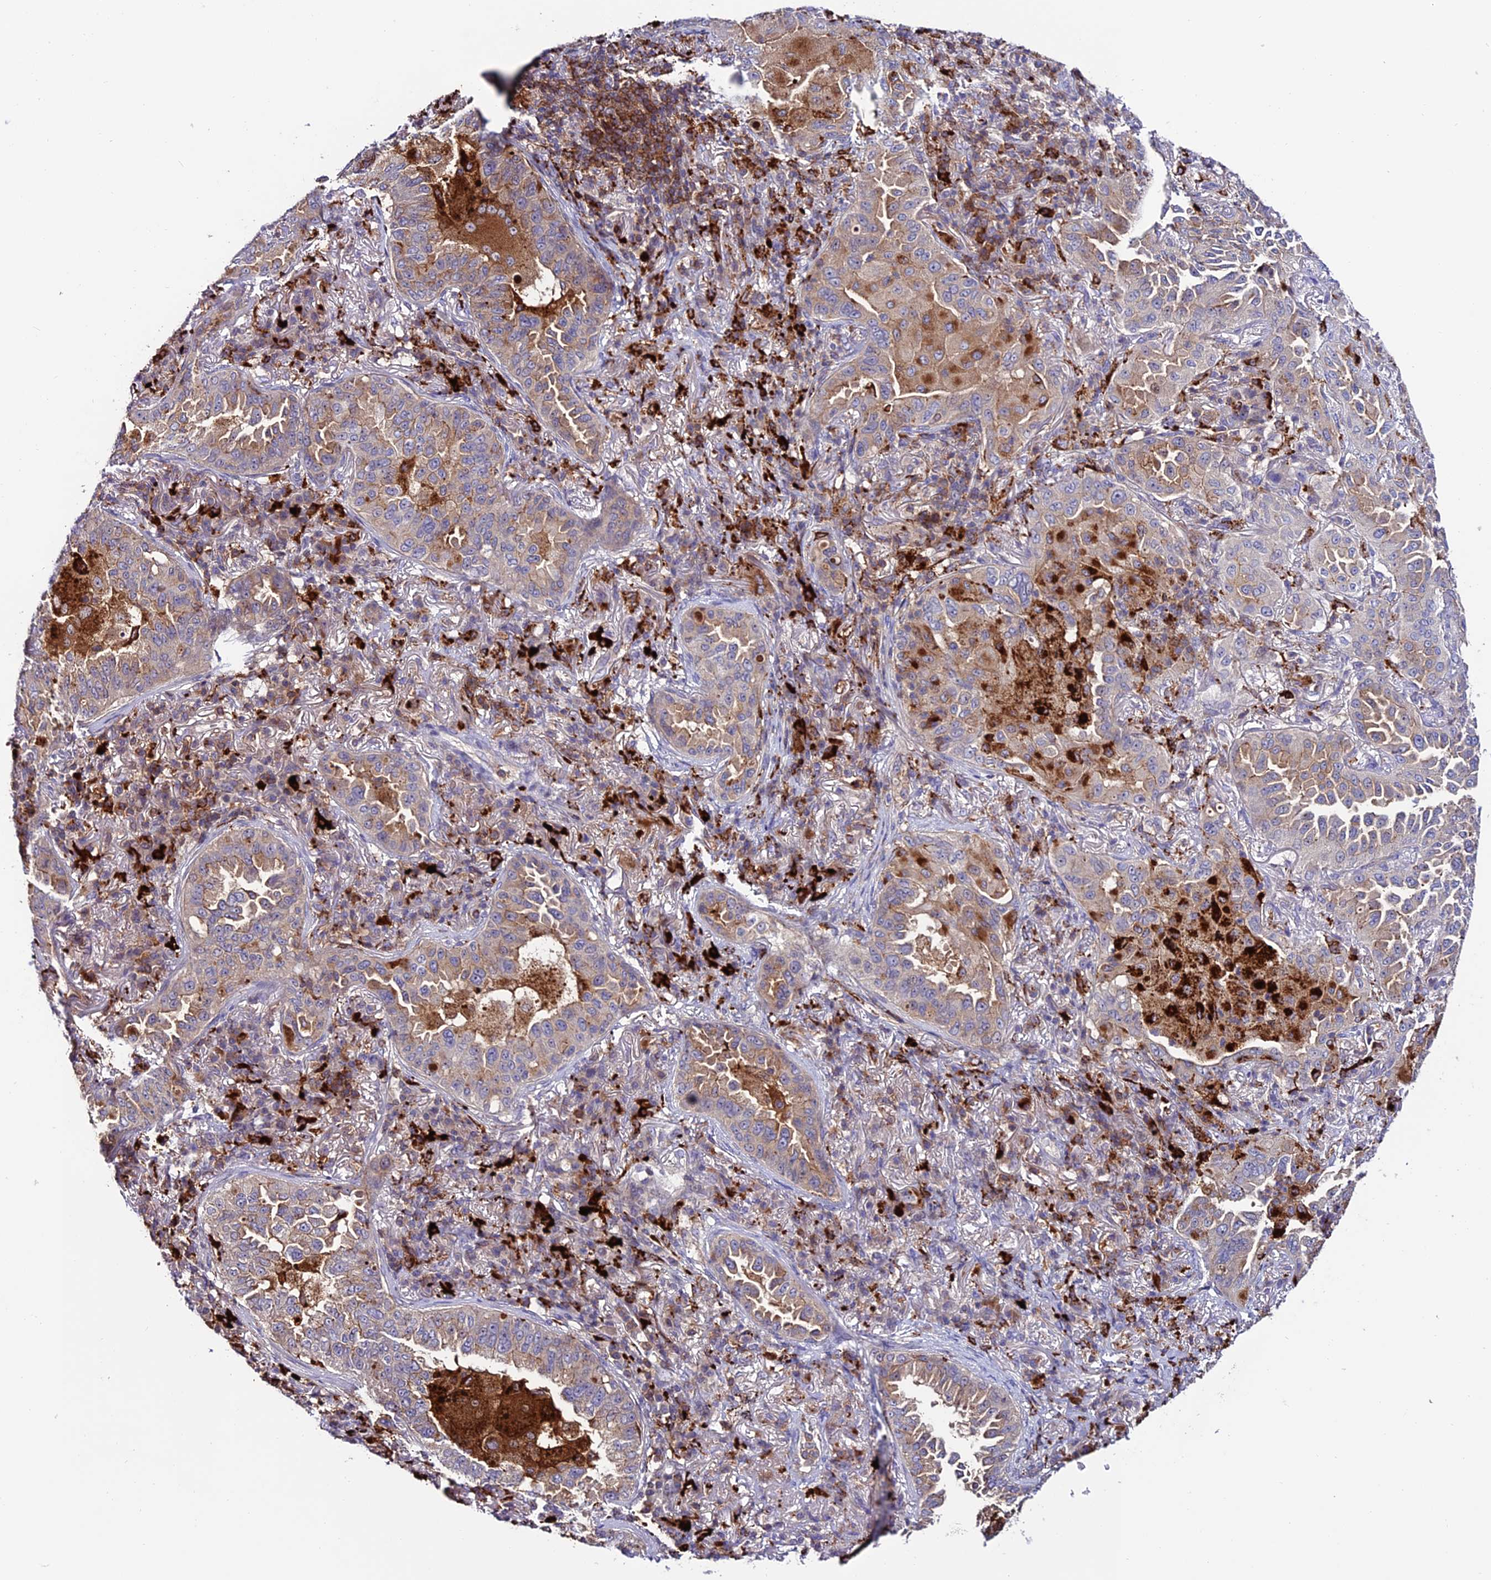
{"staining": {"intensity": "weak", "quantity": "25%-75%", "location": "cytoplasmic/membranous"}, "tissue": "lung cancer", "cell_type": "Tumor cells", "image_type": "cancer", "snomed": [{"axis": "morphology", "description": "Adenocarcinoma, NOS"}, {"axis": "topography", "description": "Lung"}], "caption": "Brown immunohistochemical staining in adenocarcinoma (lung) exhibits weak cytoplasmic/membranous positivity in approximately 25%-75% of tumor cells. The protein of interest is stained brown, and the nuclei are stained in blue (DAB IHC with brightfield microscopy, high magnification).", "gene": "ARHGEF18", "patient": {"sex": "female", "age": 69}}